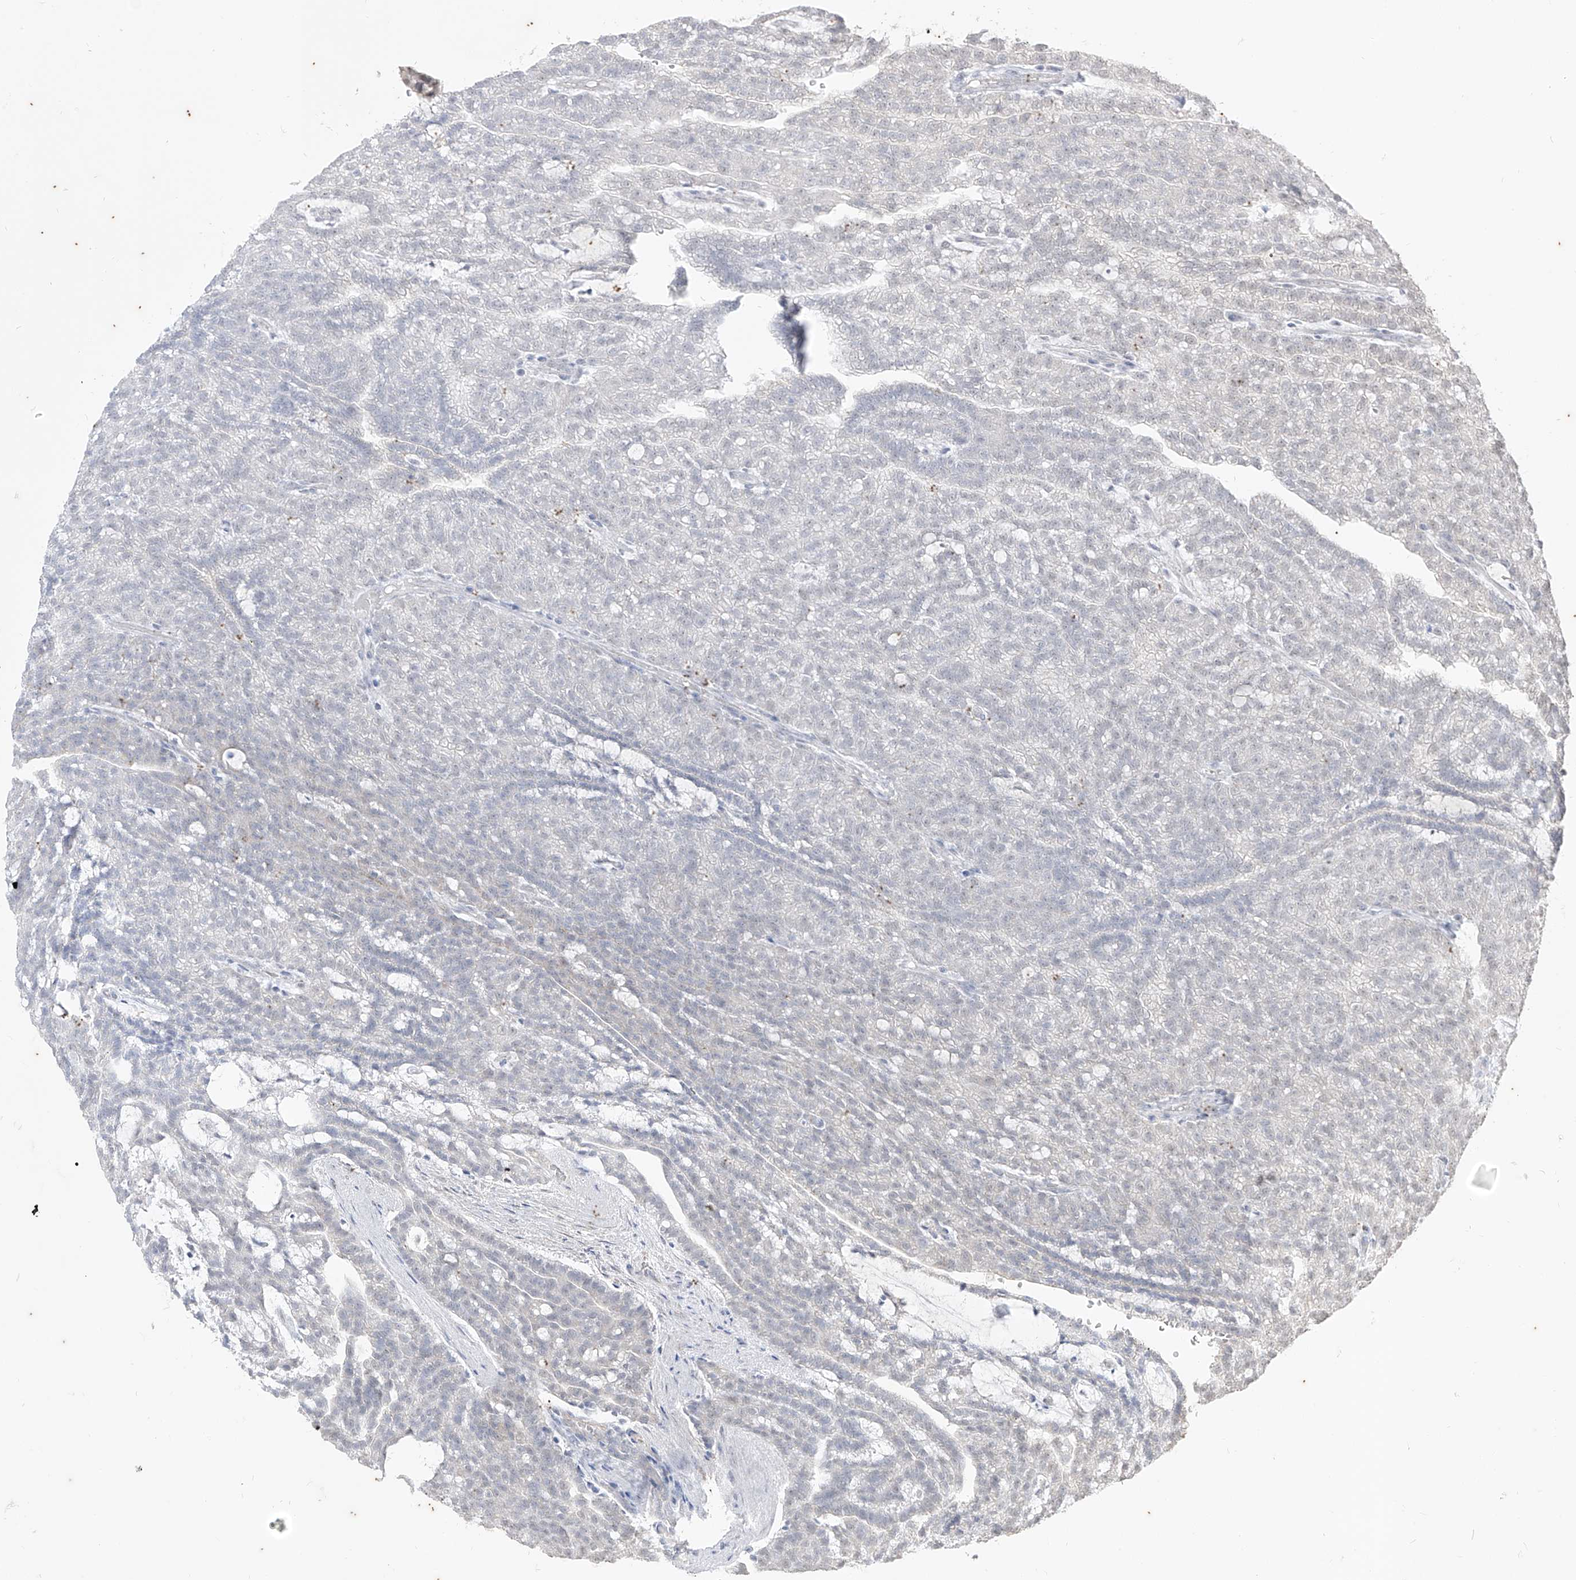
{"staining": {"intensity": "negative", "quantity": "none", "location": "none"}, "tissue": "renal cancer", "cell_type": "Tumor cells", "image_type": "cancer", "snomed": [{"axis": "morphology", "description": "Adenocarcinoma, NOS"}, {"axis": "topography", "description": "Kidney"}], "caption": "Tumor cells show no significant staining in renal cancer (adenocarcinoma).", "gene": "PHF20L1", "patient": {"sex": "male", "age": 63}}